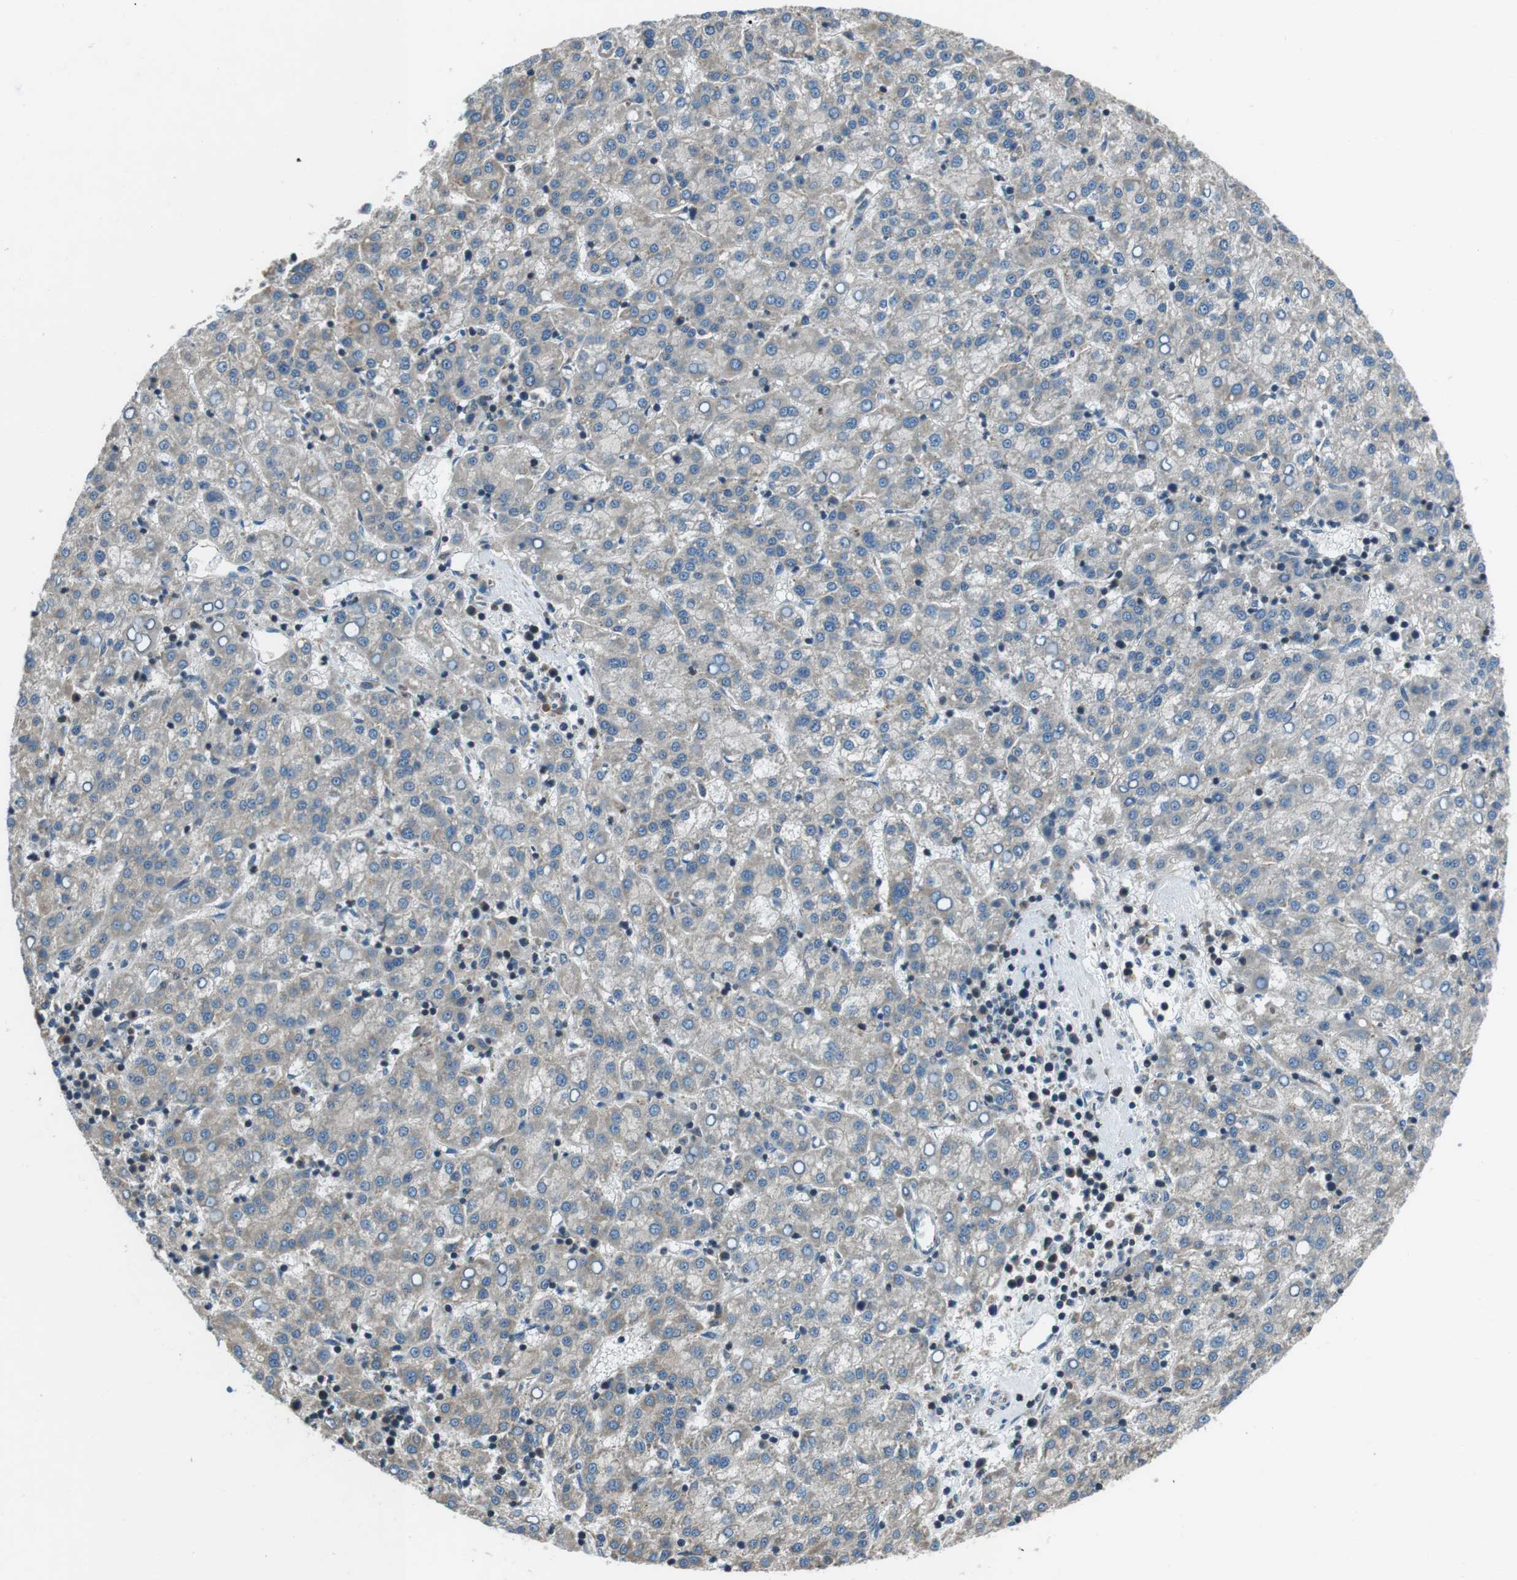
{"staining": {"intensity": "negative", "quantity": "none", "location": "none"}, "tissue": "liver cancer", "cell_type": "Tumor cells", "image_type": "cancer", "snomed": [{"axis": "morphology", "description": "Carcinoma, Hepatocellular, NOS"}, {"axis": "topography", "description": "Liver"}], "caption": "DAB immunohistochemical staining of human hepatocellular carcinoma (liver) exhibits no significant positivity in tumor cells.", "gene": "FAM3B", "patient": {"sex": "female", "age": 58}}